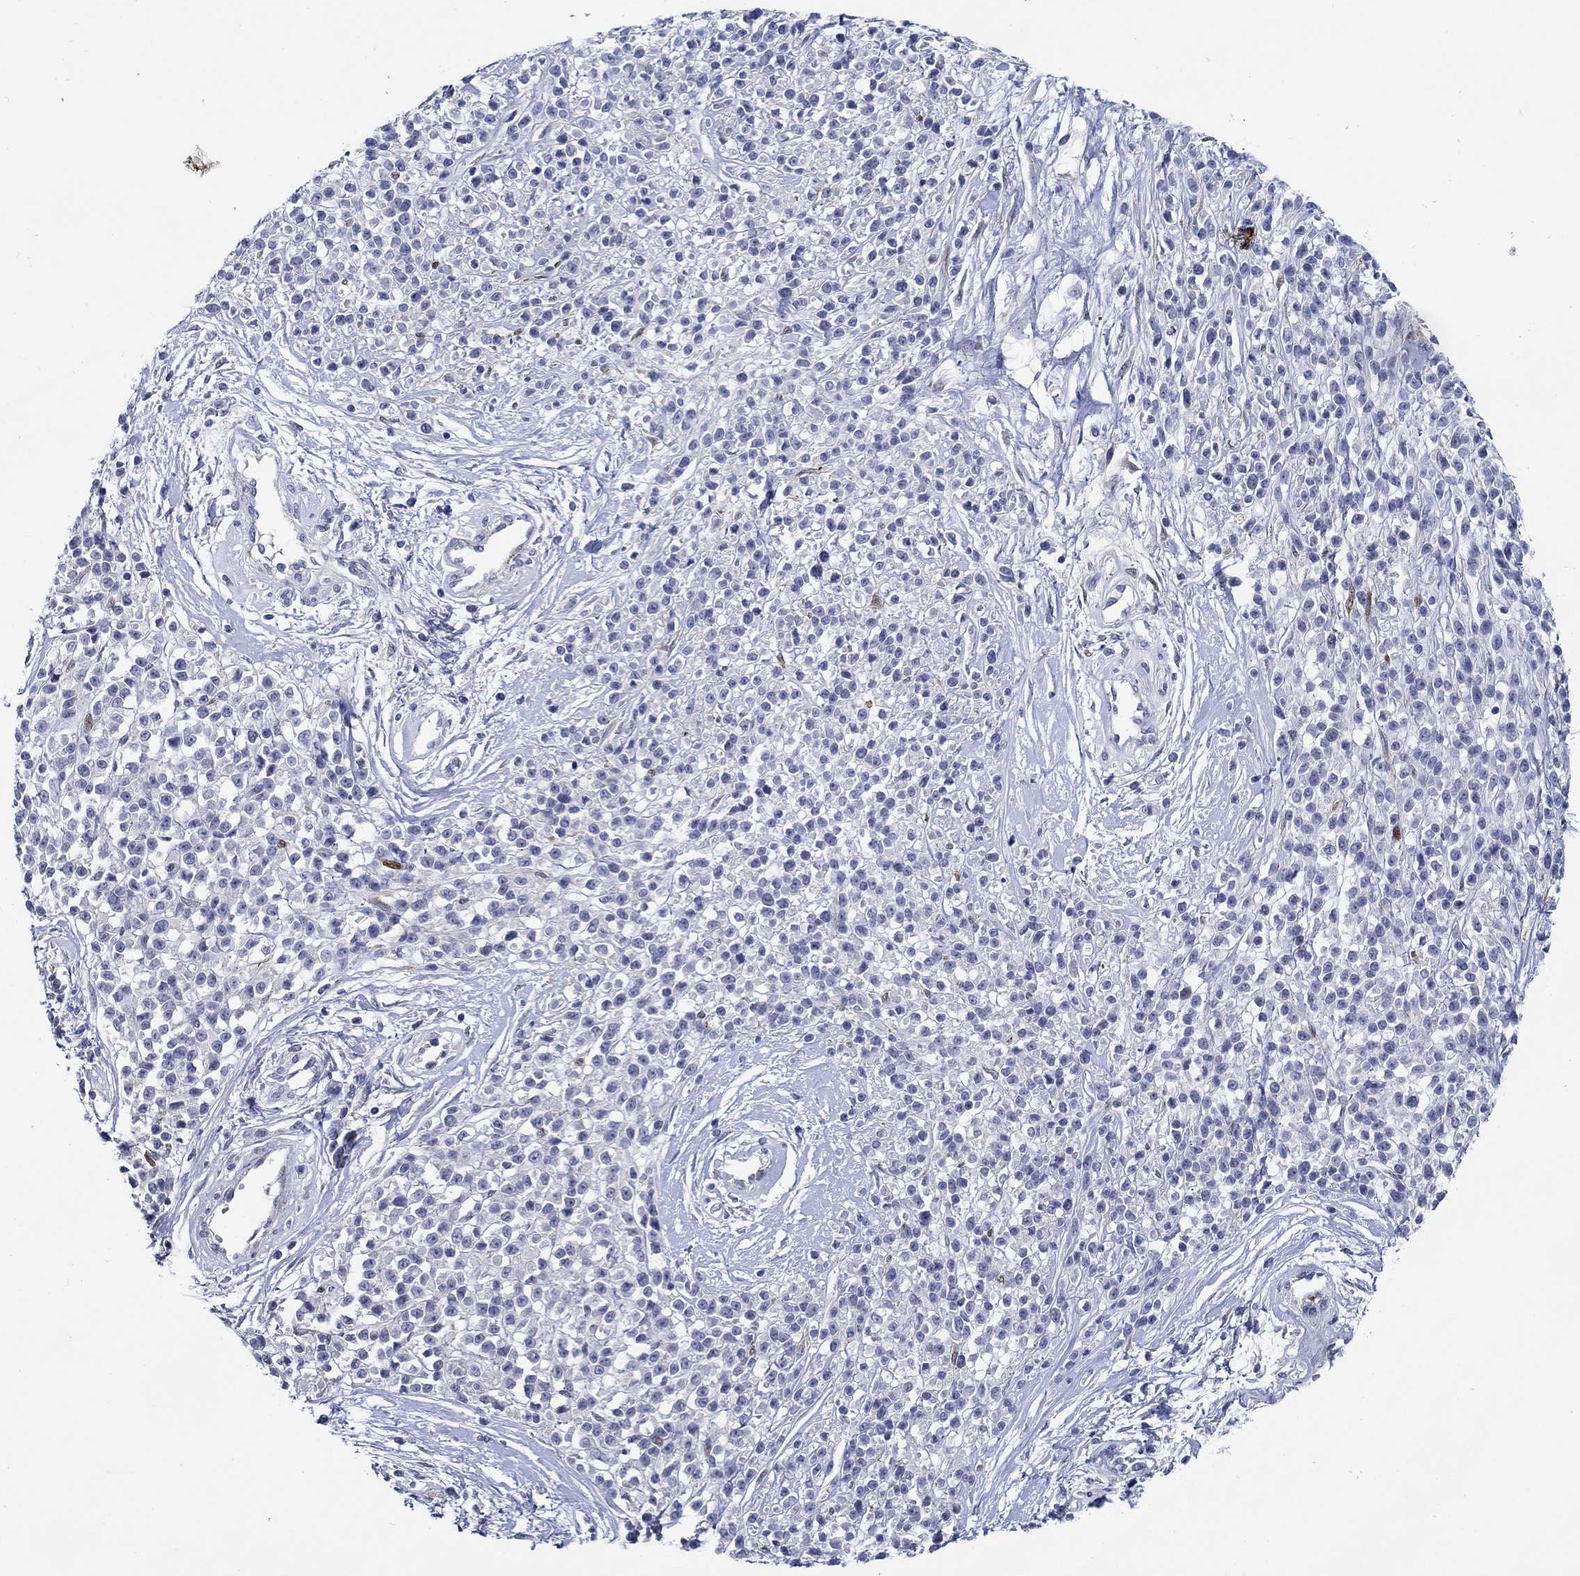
{"staining": {"intensity": "negative", "quantity": "none", "location": "none"}, "tissue": "melanoma", "cell_type": "Tumor cells", "image_type": "cancer", "snomed": [{"axis": "morphology", "description": "Malignant melanoma, NOS"}, {"axis": "topography", "description": "Skin"}, {"axis": "topography", "description": "Skin of trunk"}], "caption": "Immunohistochemistry (IHC) histopathology image of neoplastic tissue: human melanoma stained with DAB displays no significant protein positivity in tumor cells.", "gene": "MC2R", "patient": {"sex": "male", "age": 74}}